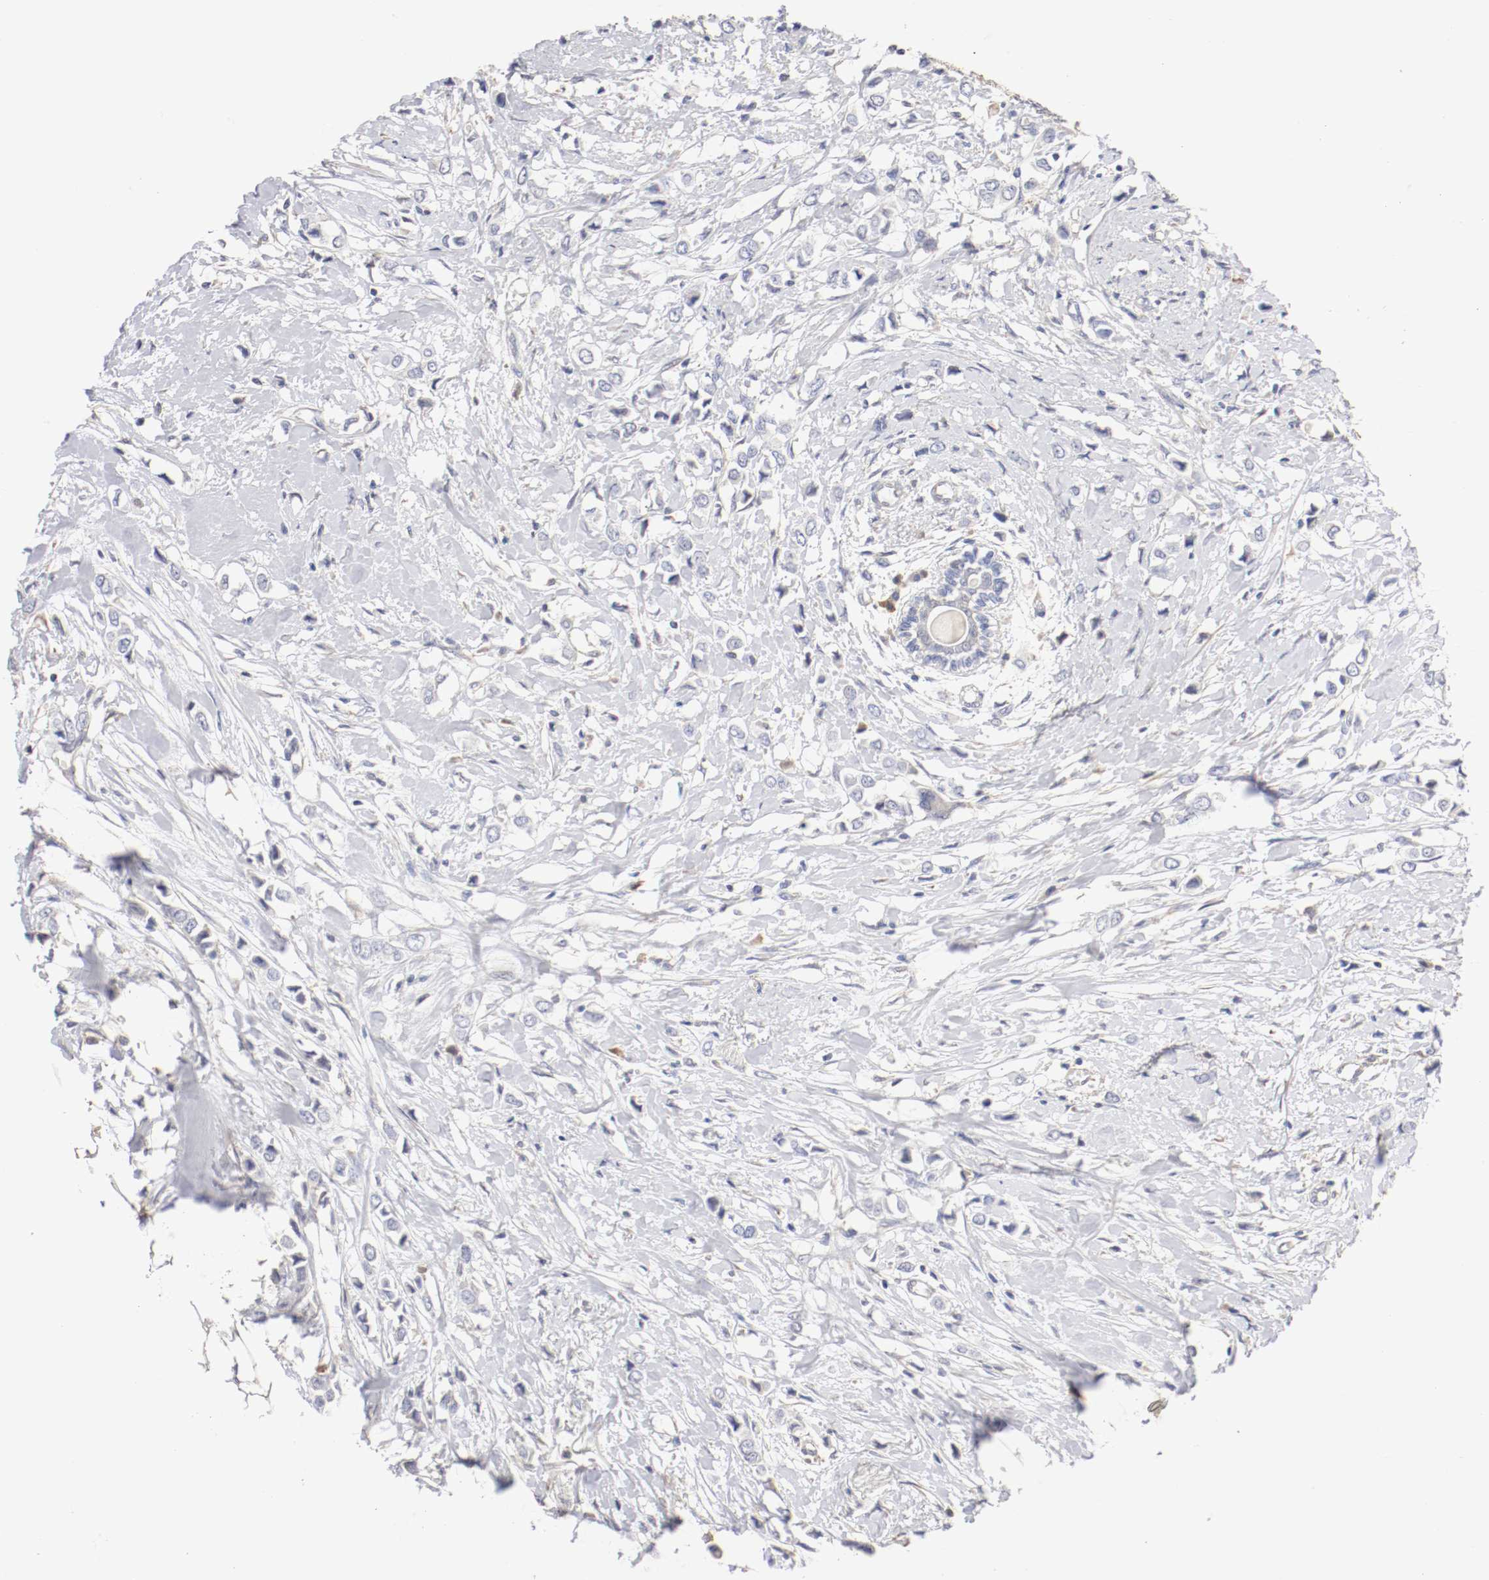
{"staining": {"intensity": "negative", "quantity": "none", "location": "none"}, "tissue": "breast cancer", "cell_type": "Tumor cells", "image_type": "cancer", "snomed": [{"axis": "morphology", "description": "Lobular carcinoma"}, {"axis": "topography", "description": "Breast"}], "caption": "IHC histopathology image of neoplastic tissue: lobular carcinoma (breast) stained with DAB shows no significant protein positivity in tumor cells.", "gene": "CDK6", "patient": {"sex": "female", "age": 51}}